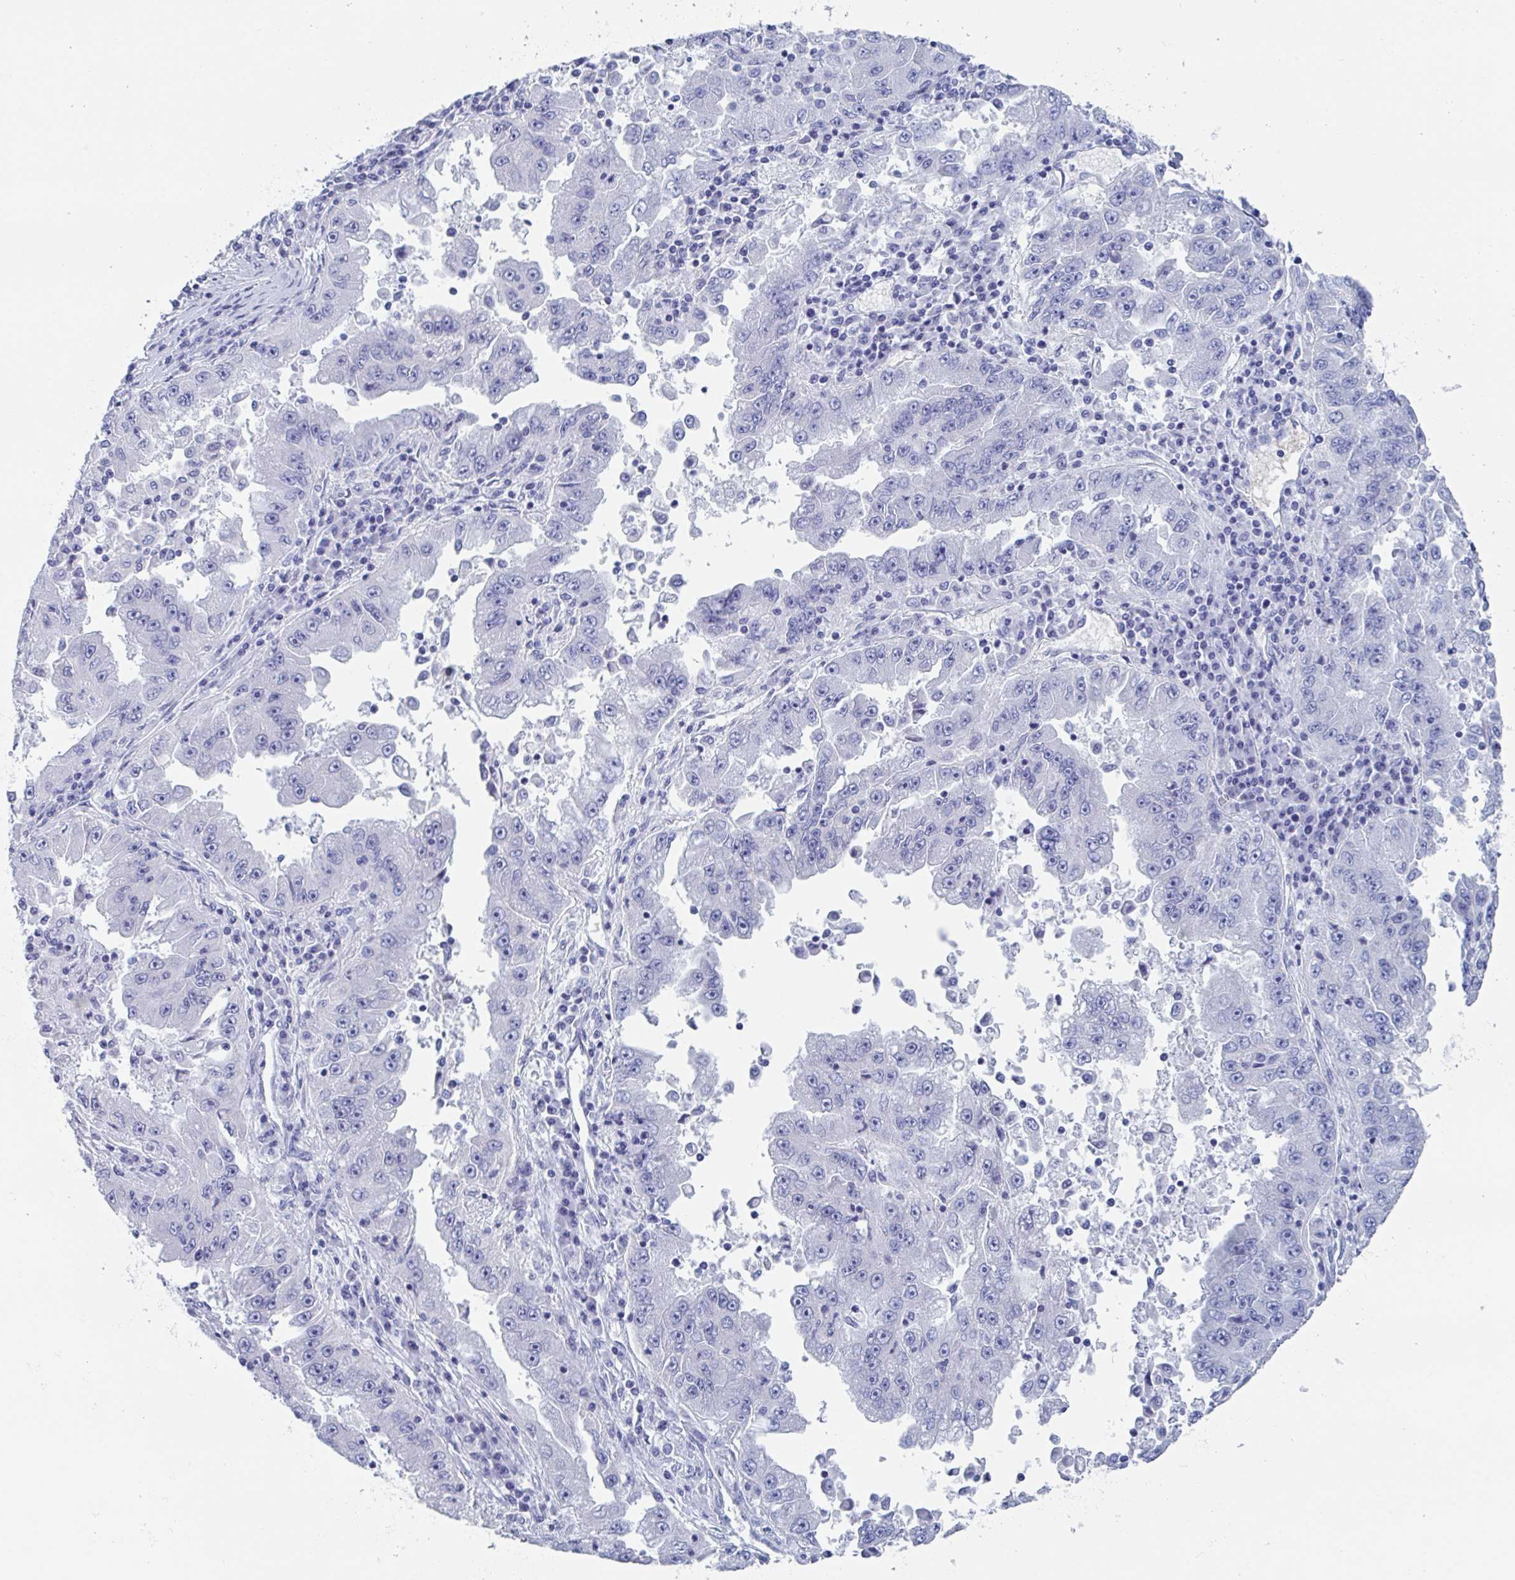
{"staining": {"intensity": "negative", "quantity": "none", "location": "none"}, "tissue": "lung cancer", "cell_type": "Tumor cells", "image_type": "cancer", "snomed": [{"axis": "morphology", "description": "Adenocarcinoma, NOS"}, {"axis": "morphology", "description": "Adenocarcinoma primary or metastatic"}, {"axis": "topography", "description": "Lung"}], "caption": "A micrograph of human lung adenocarcinoma primary or metastatic is negative for staining in tumor cells.", "gene": "ZPBP", "patient": {"sex": "male", "age": 74}}